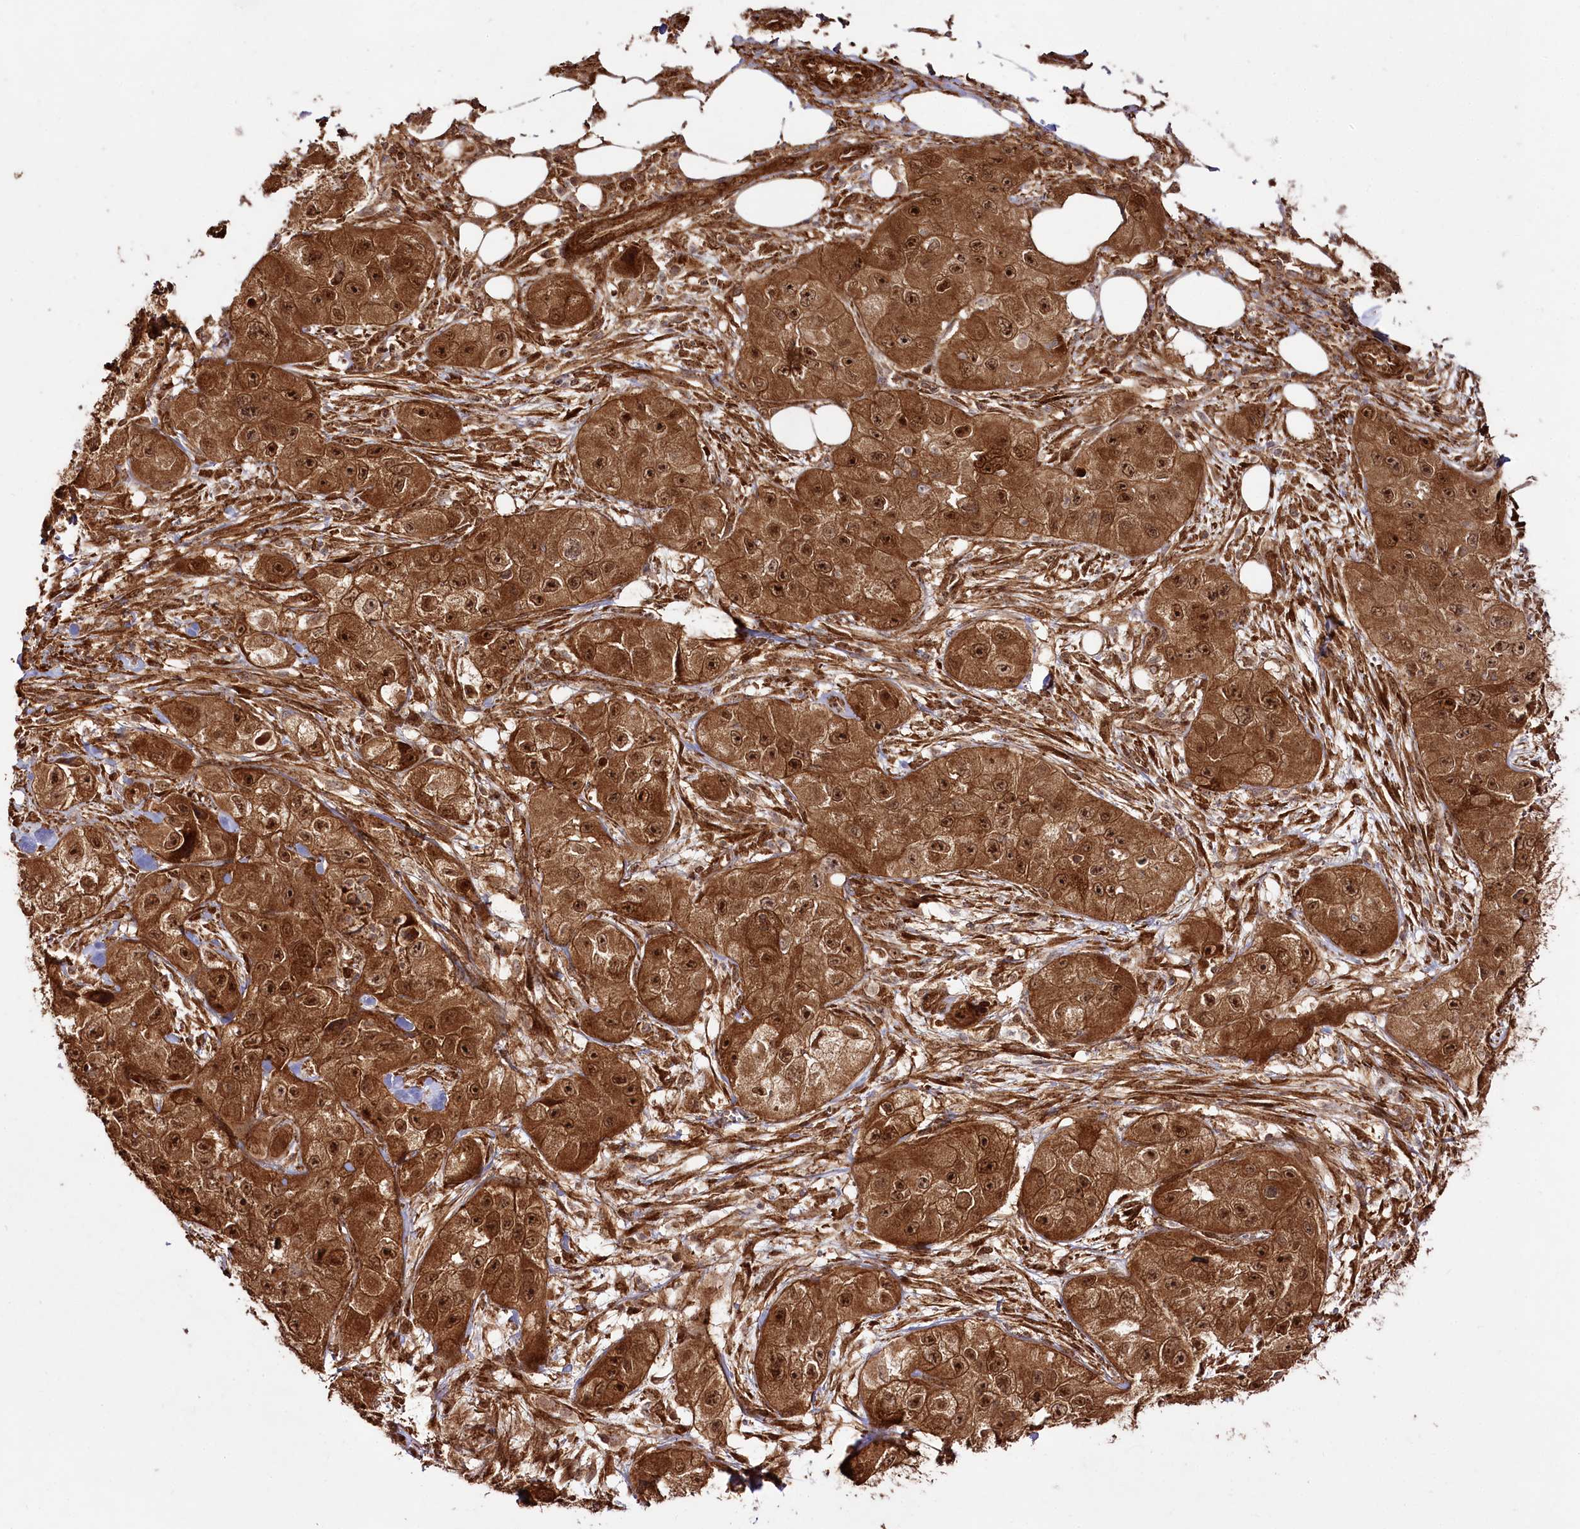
{"staining": {"intensity": "strong", "quantity": ">75%", "location": "cytoplasmic/membranous,nuclear"}, "tissue": "skin cancer", "cell_type": "Tumor cells", "image_type": "cancer", "snomed": [{"axis": "morphology", "description": "Squamous cell carcinoma, NOS"}, {"axis": "topography", "description": "Skin"}, {"axis": "topography", "description": "Subcutis"}], "caption": "This photomicrograph demonstrates skin cancer (squamous cell carcinoma) stained with immunohistochemistry to label a protein in brown. The cytoplasmic/membranous and nuclear of tumor cells show strong positivity for the protein. Nuclei are counter-stained blue.", "gene": "REXO2", "patient": {"sex": "male", "age": 73}}